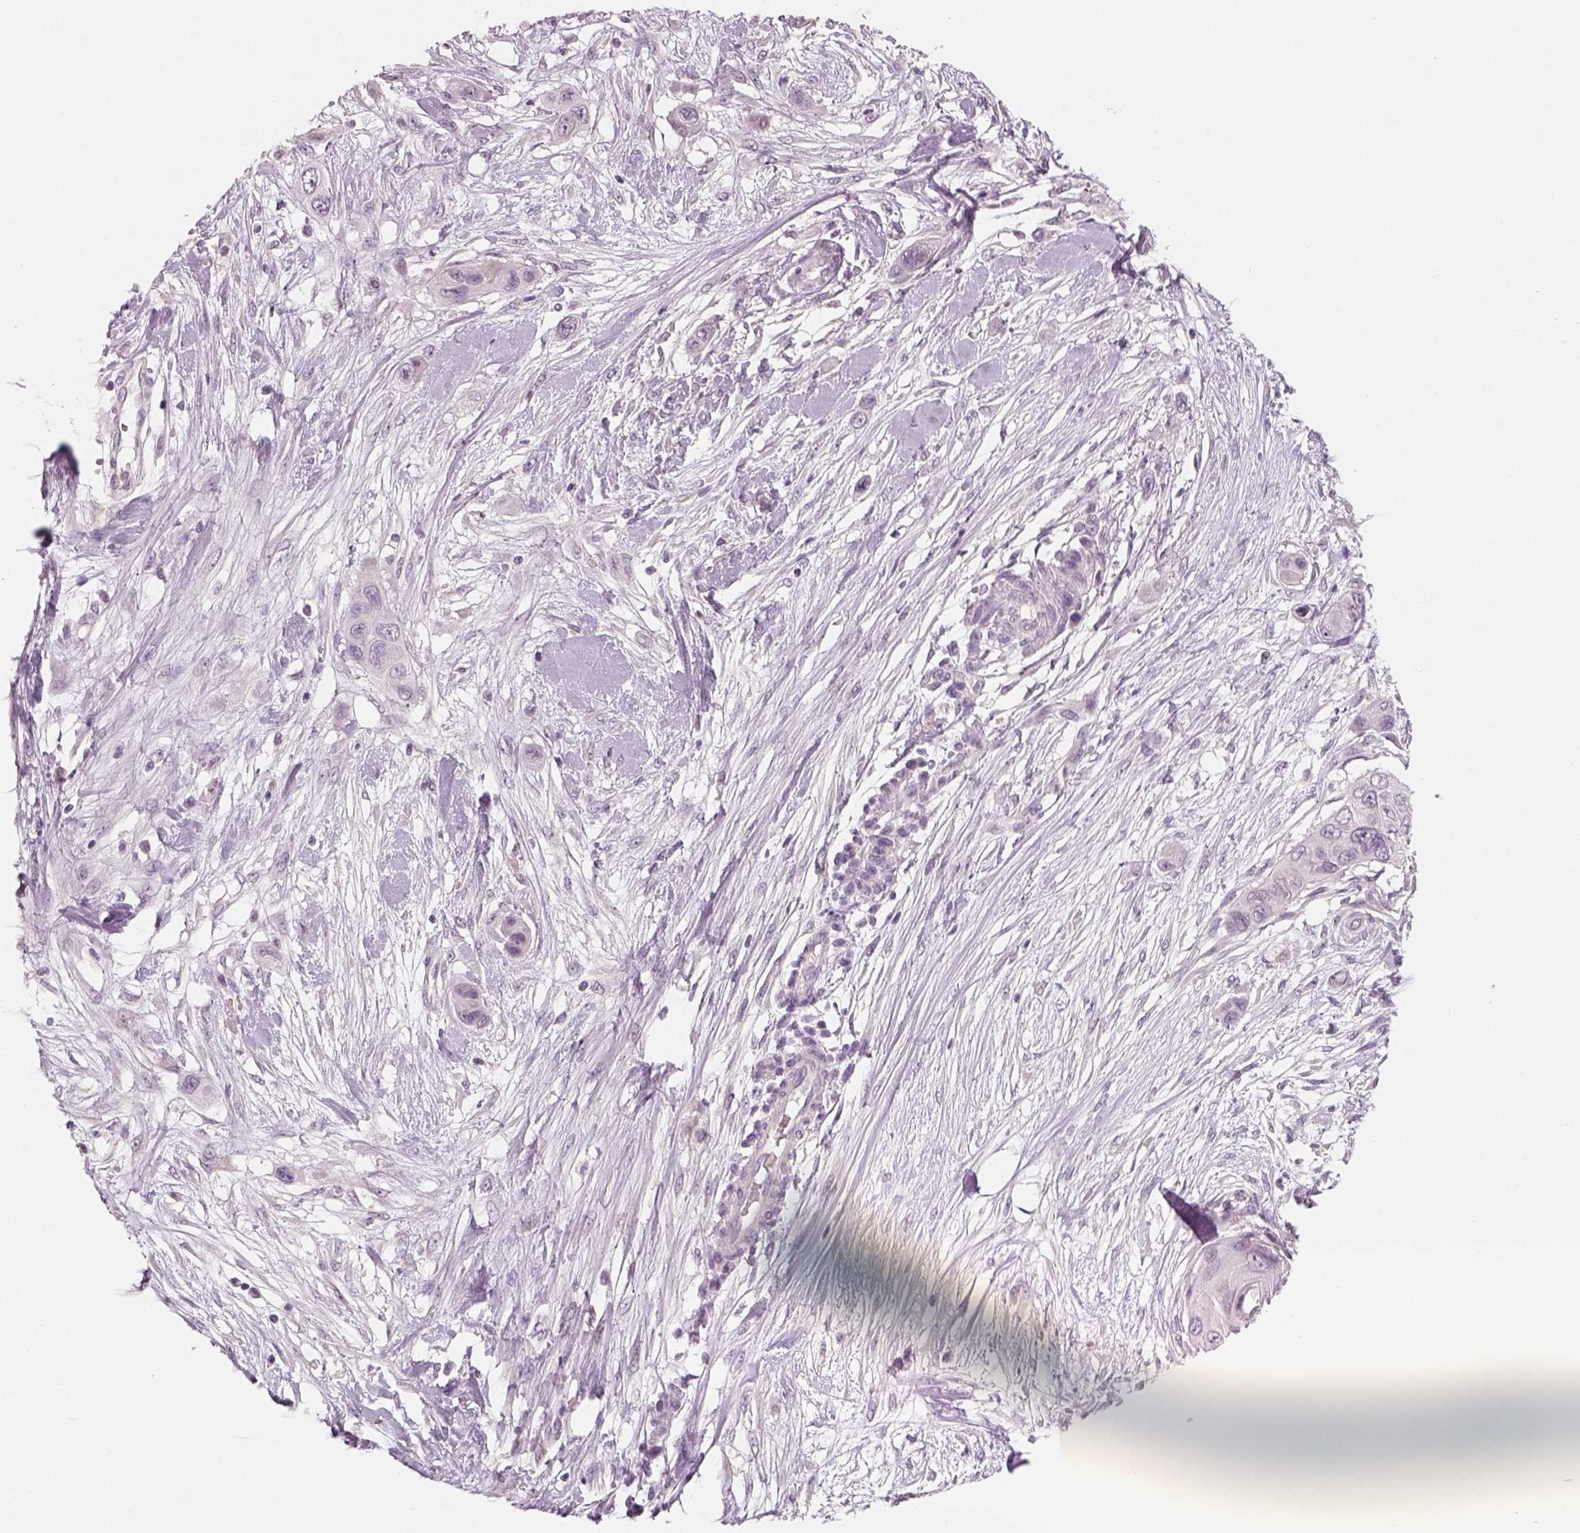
{"staining": {"intensity": "negative", "quantity": "none", "location": "none"}, "tissue": "skin cancer", "cell_type": "Tumor cells", "image_type": "cancer", "snomed": [{"axis": "morphology", "description": "Squamous cell carcinoma, NOS"}, {"axis": "topography", "description": "Skin"}], "caption": "Skin squamous cell carcinoma stained for a protein using immunohistochemistry (IHC) displays no expression tumor cells.", "gene": "GDNF", "patient": {"sex": "male", "age": 79}}